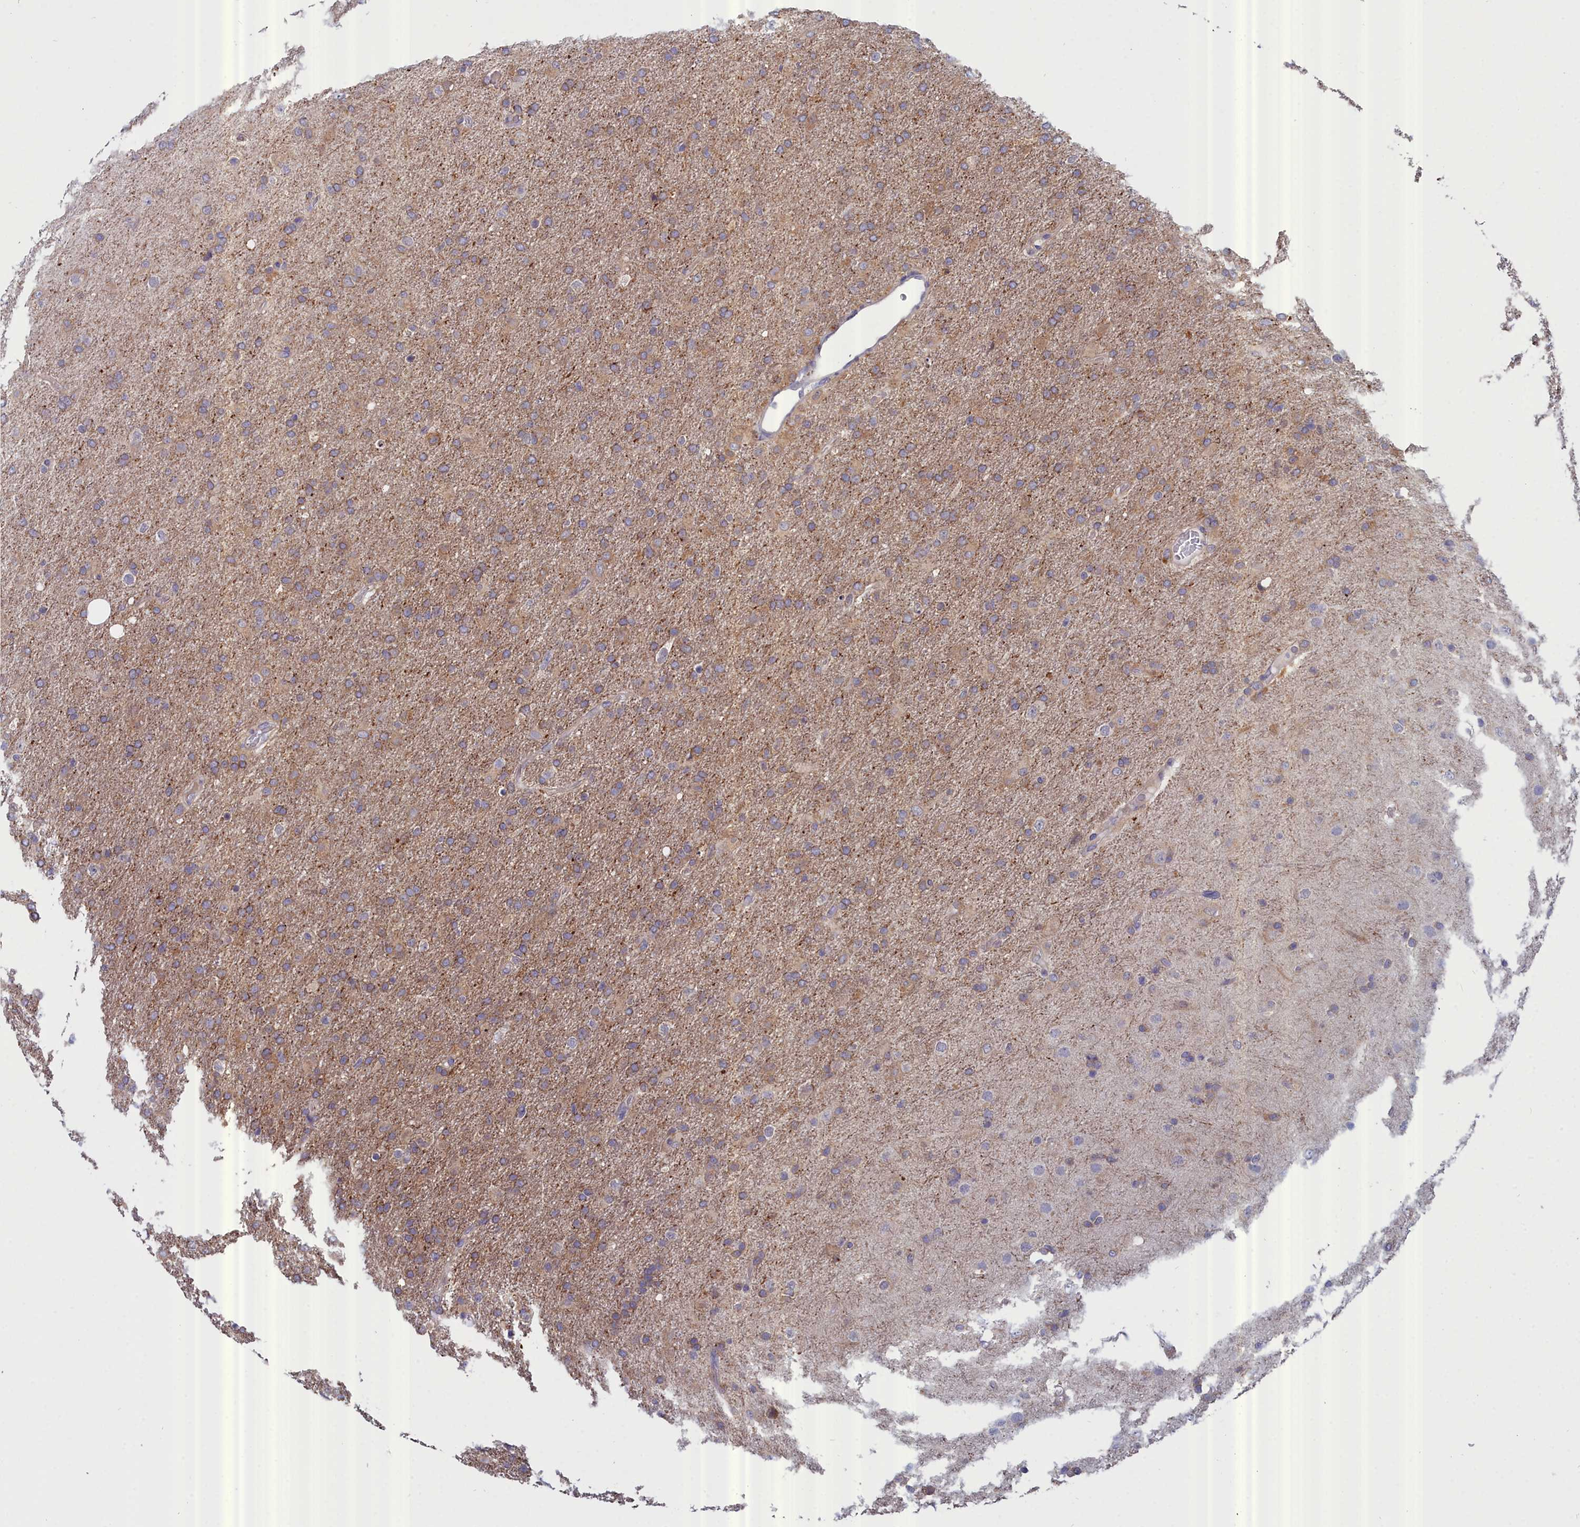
{"staining": {"intensity": "weak", "quantity": "25%-75%", "location": "cytoplasmic/membranous"}, "tissue": "glioma", "cell_type": "Tumor cells", "image_type": "cancer", "snomed": [{"axis": "morphology", "description": "Glioma, malignant, Low grade"}, {"axis": "topography", "description": "Brain"}], "caption": "Immunohistochemical staining of human low-grade glioma (malignant) displays low levels of weak cytoplasmic/membranous expression in about 25%-75% of tumor cells.", "gene": "RDX", "patient": {"sex": "male", "age": 65}}